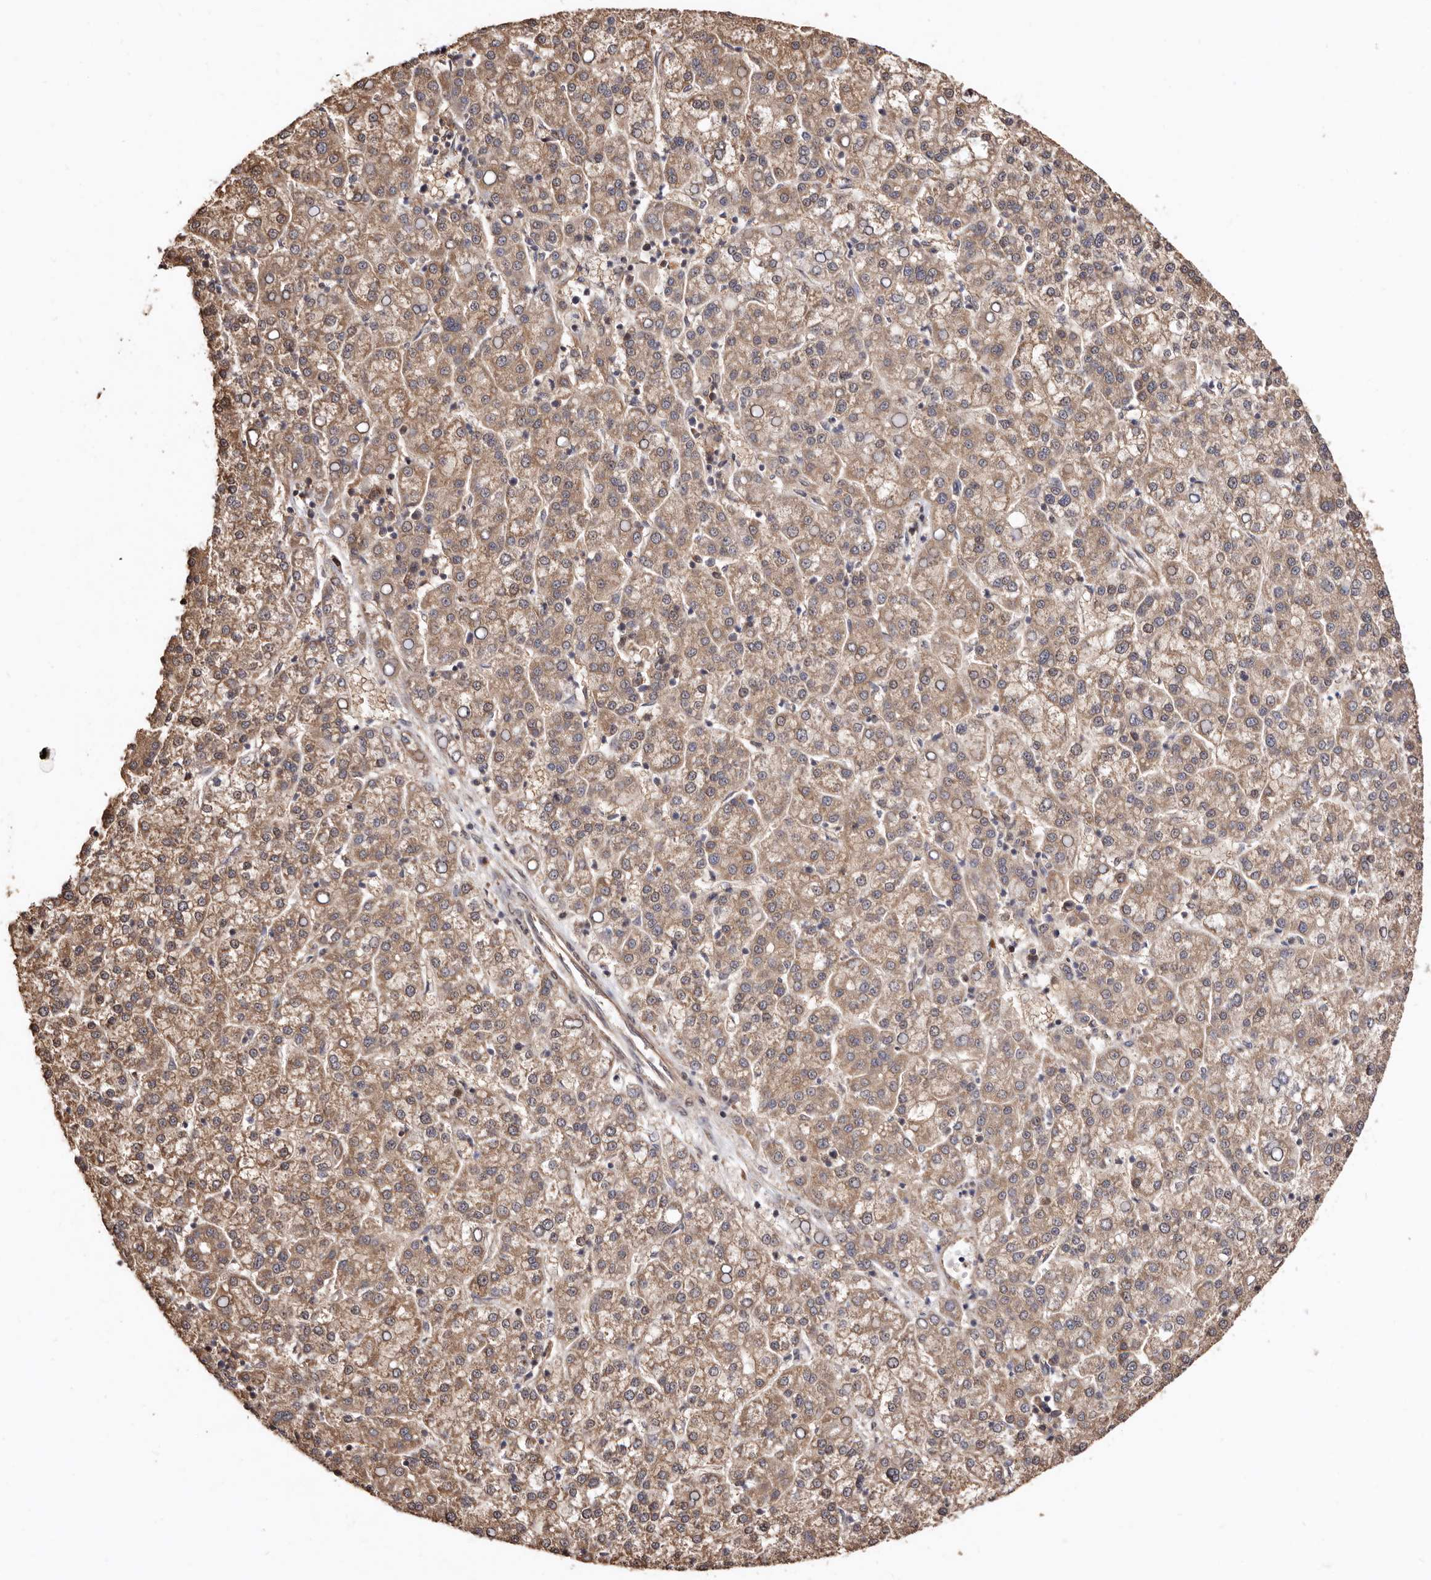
{"staining": {"intensity": "moderate", "quantity": ">75%", "location": "cytoplasmic/membranous"}, "tissue": "liver cancer", "cell_type": "Tumor cells", "image_type": "cancer", "snomed": [{"axis": "morphology", "description": "Carcinoma, Hepatocellular, NOS"}, {"axis": "topography", "description": "Liver"}], "caption": "Human liver hepatocellular carcinoma stained for a protein (brown) reveals moderate cytoplasmic/membranous positive expression in about >75% of tumor cells.", "gene": "COQ8B", "patient": {"sex": "female", "age": 58}}